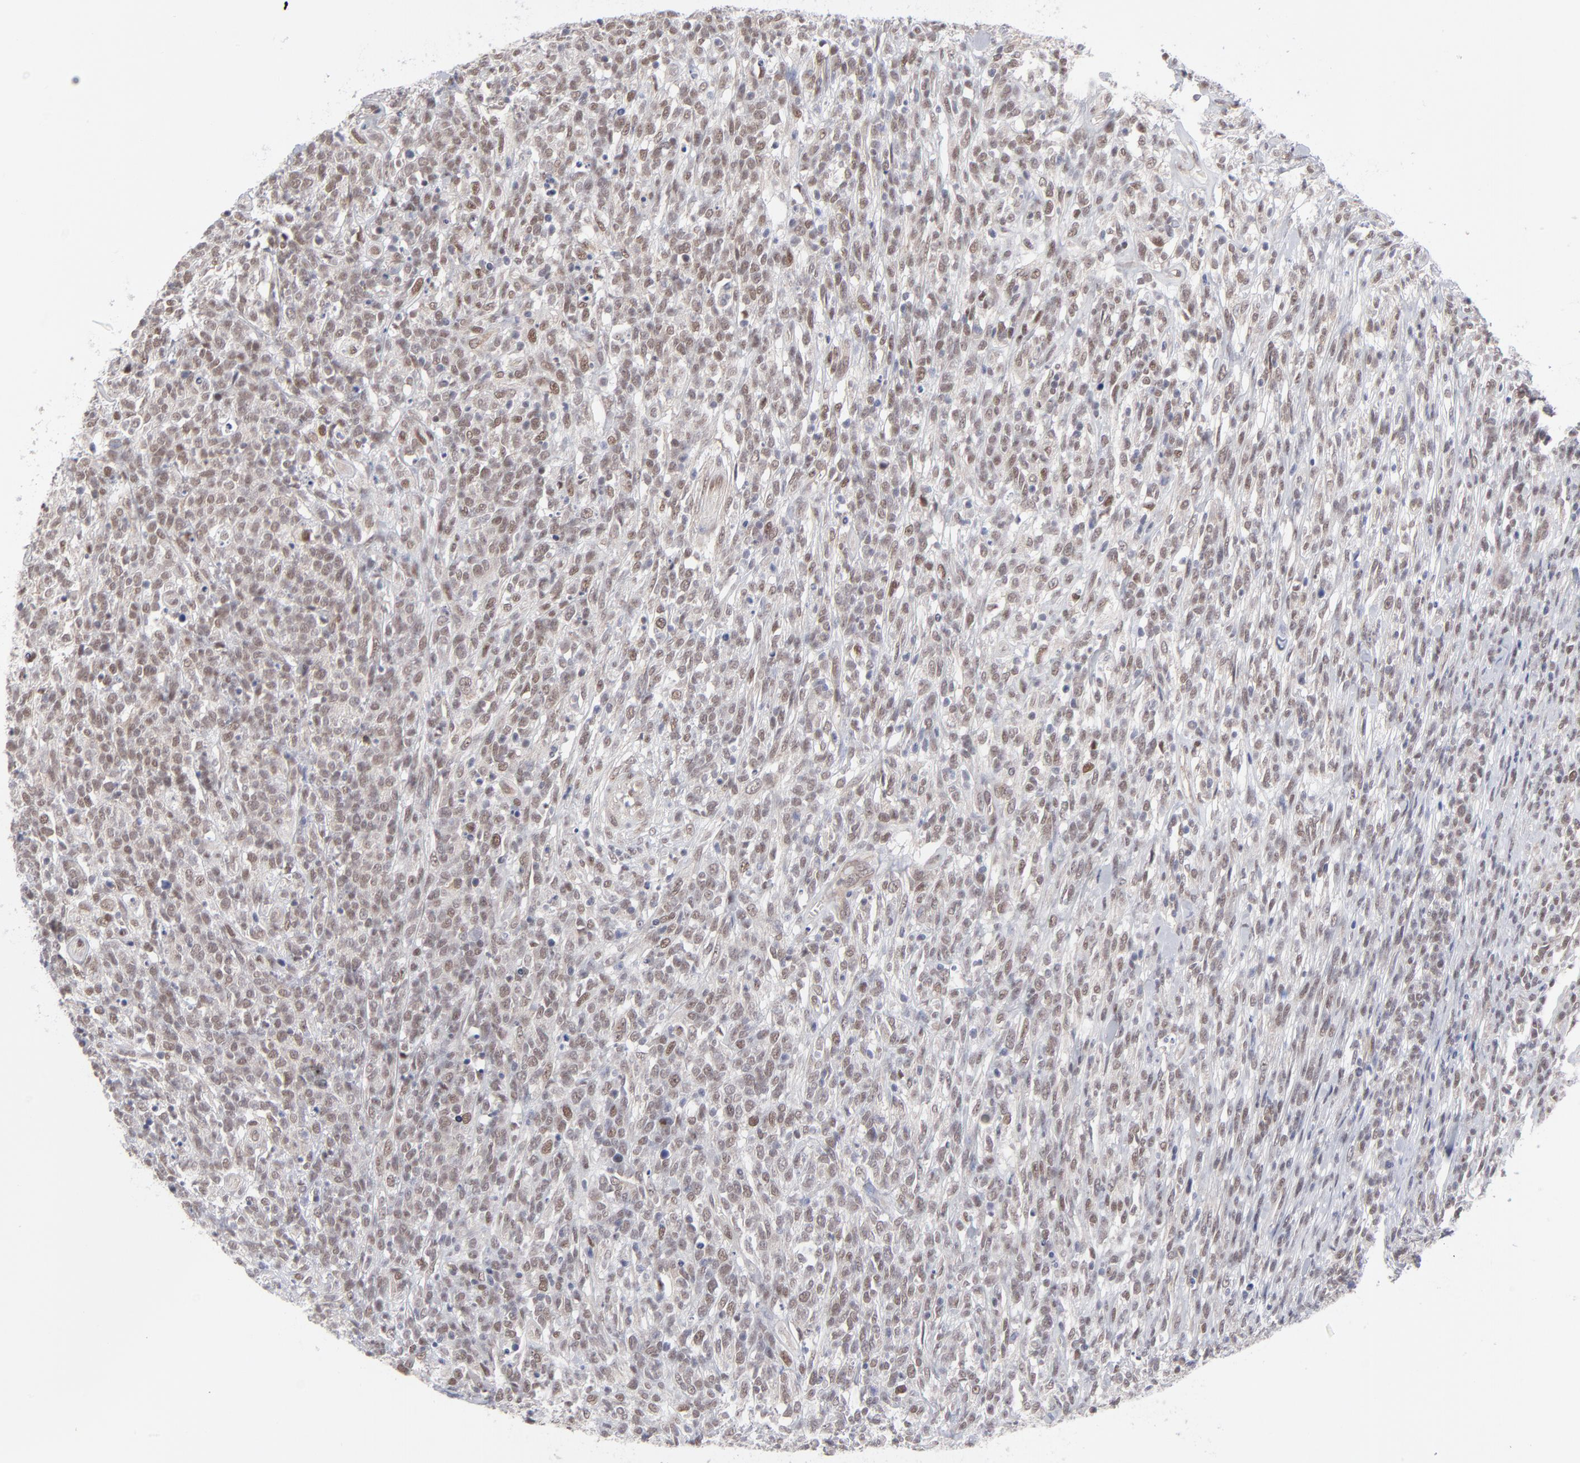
{"staining": {"intensity": "moderate", "quantity": ">75%", "location": "cytoplasmic/membranous,nuclear"}, "tissue": "lymphoma", "cell_type": "Tumor cells", "image_type": "cancer", "snomed": [{"axis": "morphology", "description": "Malignant lymphoma, non-Hodgkin's type, High grade"}, {"axis": "topography", "description": "Lymph node"}], "caption": "Immunohistochemistry (IHC) (DAB (3,3'-diaminobenzidine)) staining of lymphoma exhibits moderate cytoplasmic/membranous and nuclear protein positivity in about >75% of tumor cells.", "gene": "NBN", "patient": {"sex": "female", "age": 73}}